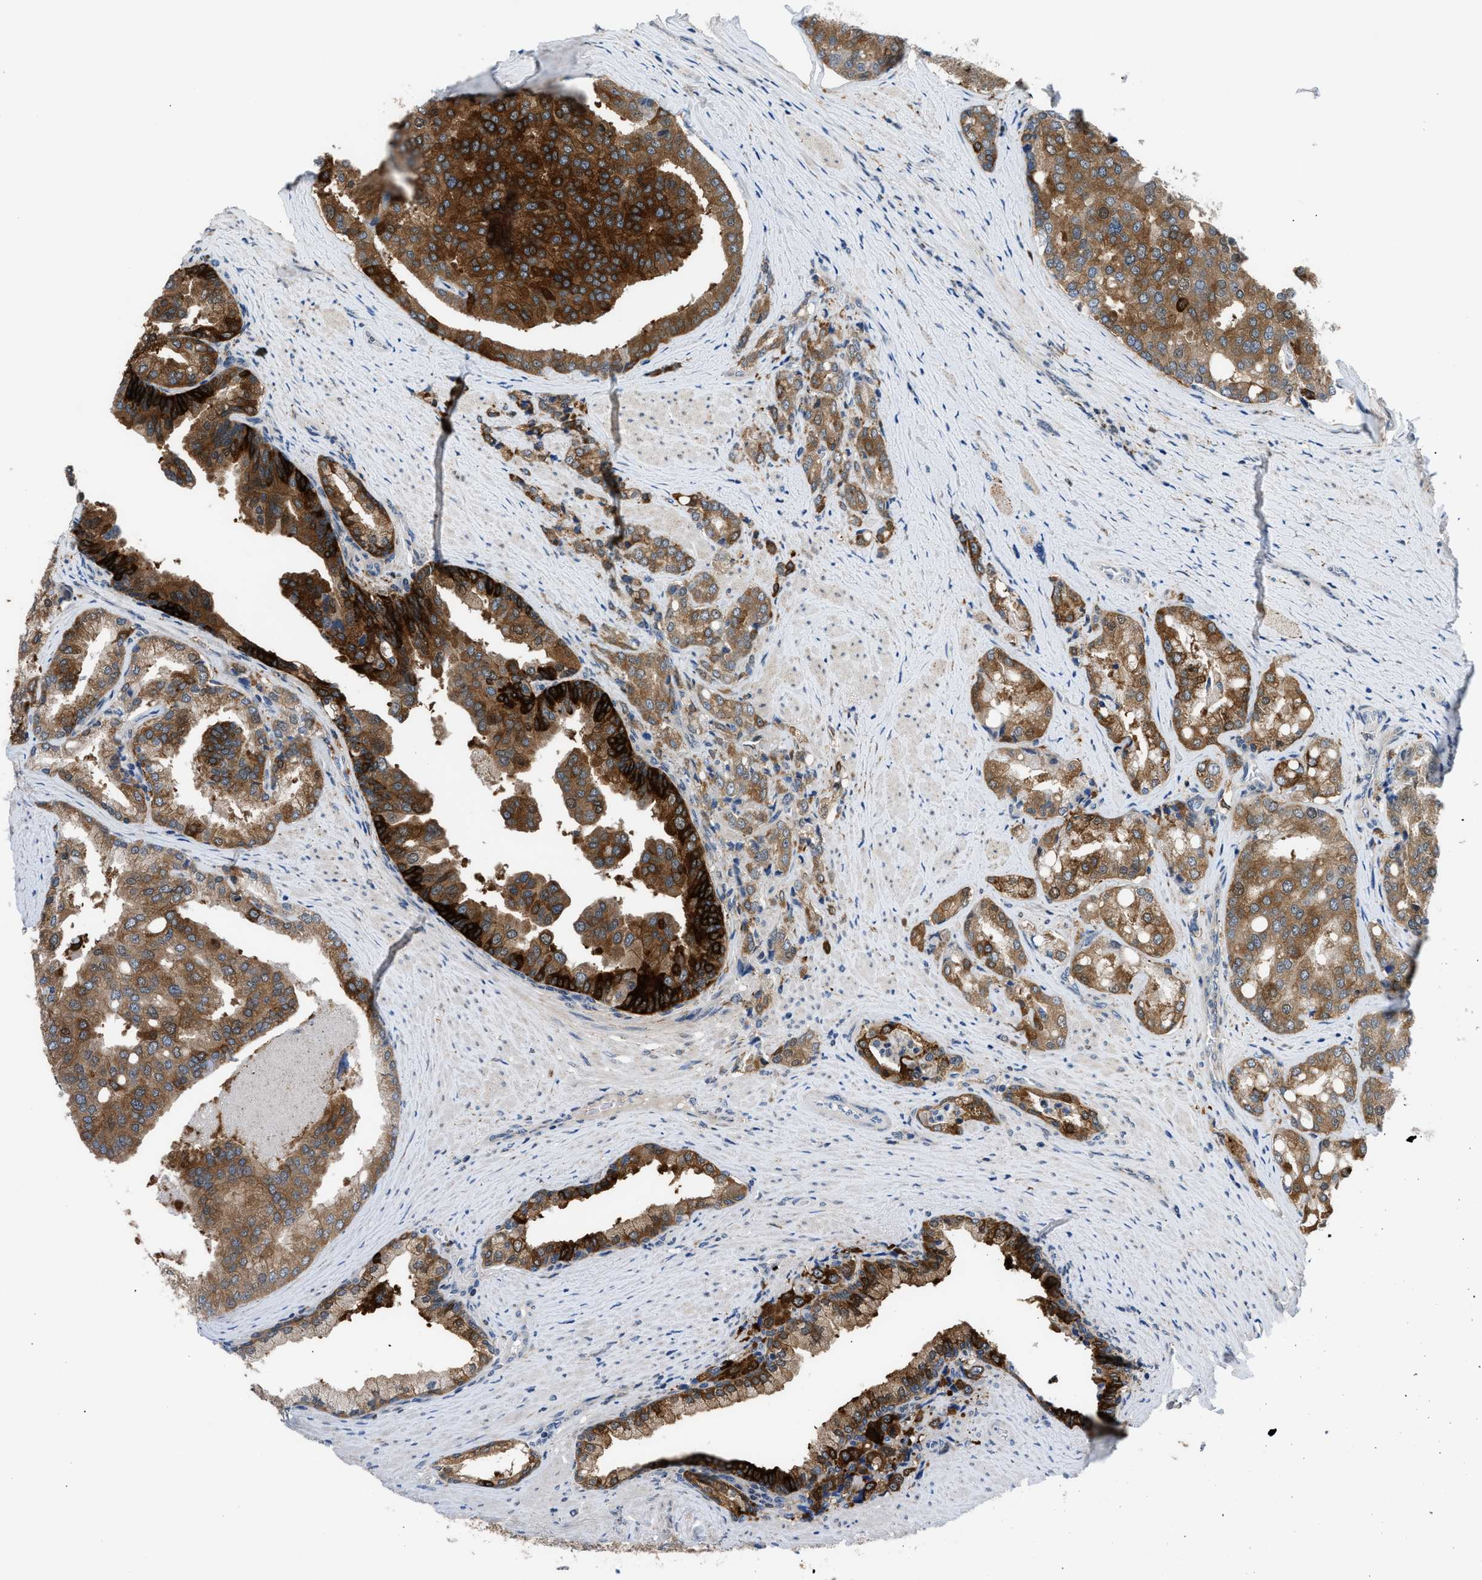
{"staining": {"intensity": "moderate", "quantity": ">75%", "location": "cytoplasmic/membranous"}, "tissue": "prostate cancer", "cell_type": "Tumor cells", "image_type": "cancer", "snomed": [{"axis": "morphology", "description": "Adenocarcinoma, High grade"}, {"axis": "topography", "description": "Prostate"}], "caption": "IHC of human prostate adenocarcinoma (high-grade) displays medium levels of moderate cytoplasmic/membranous positivity in approximately >75% of tumor cells.", "gene": "TMEM45B", "patient": {"sex": "male", "age": 50}}